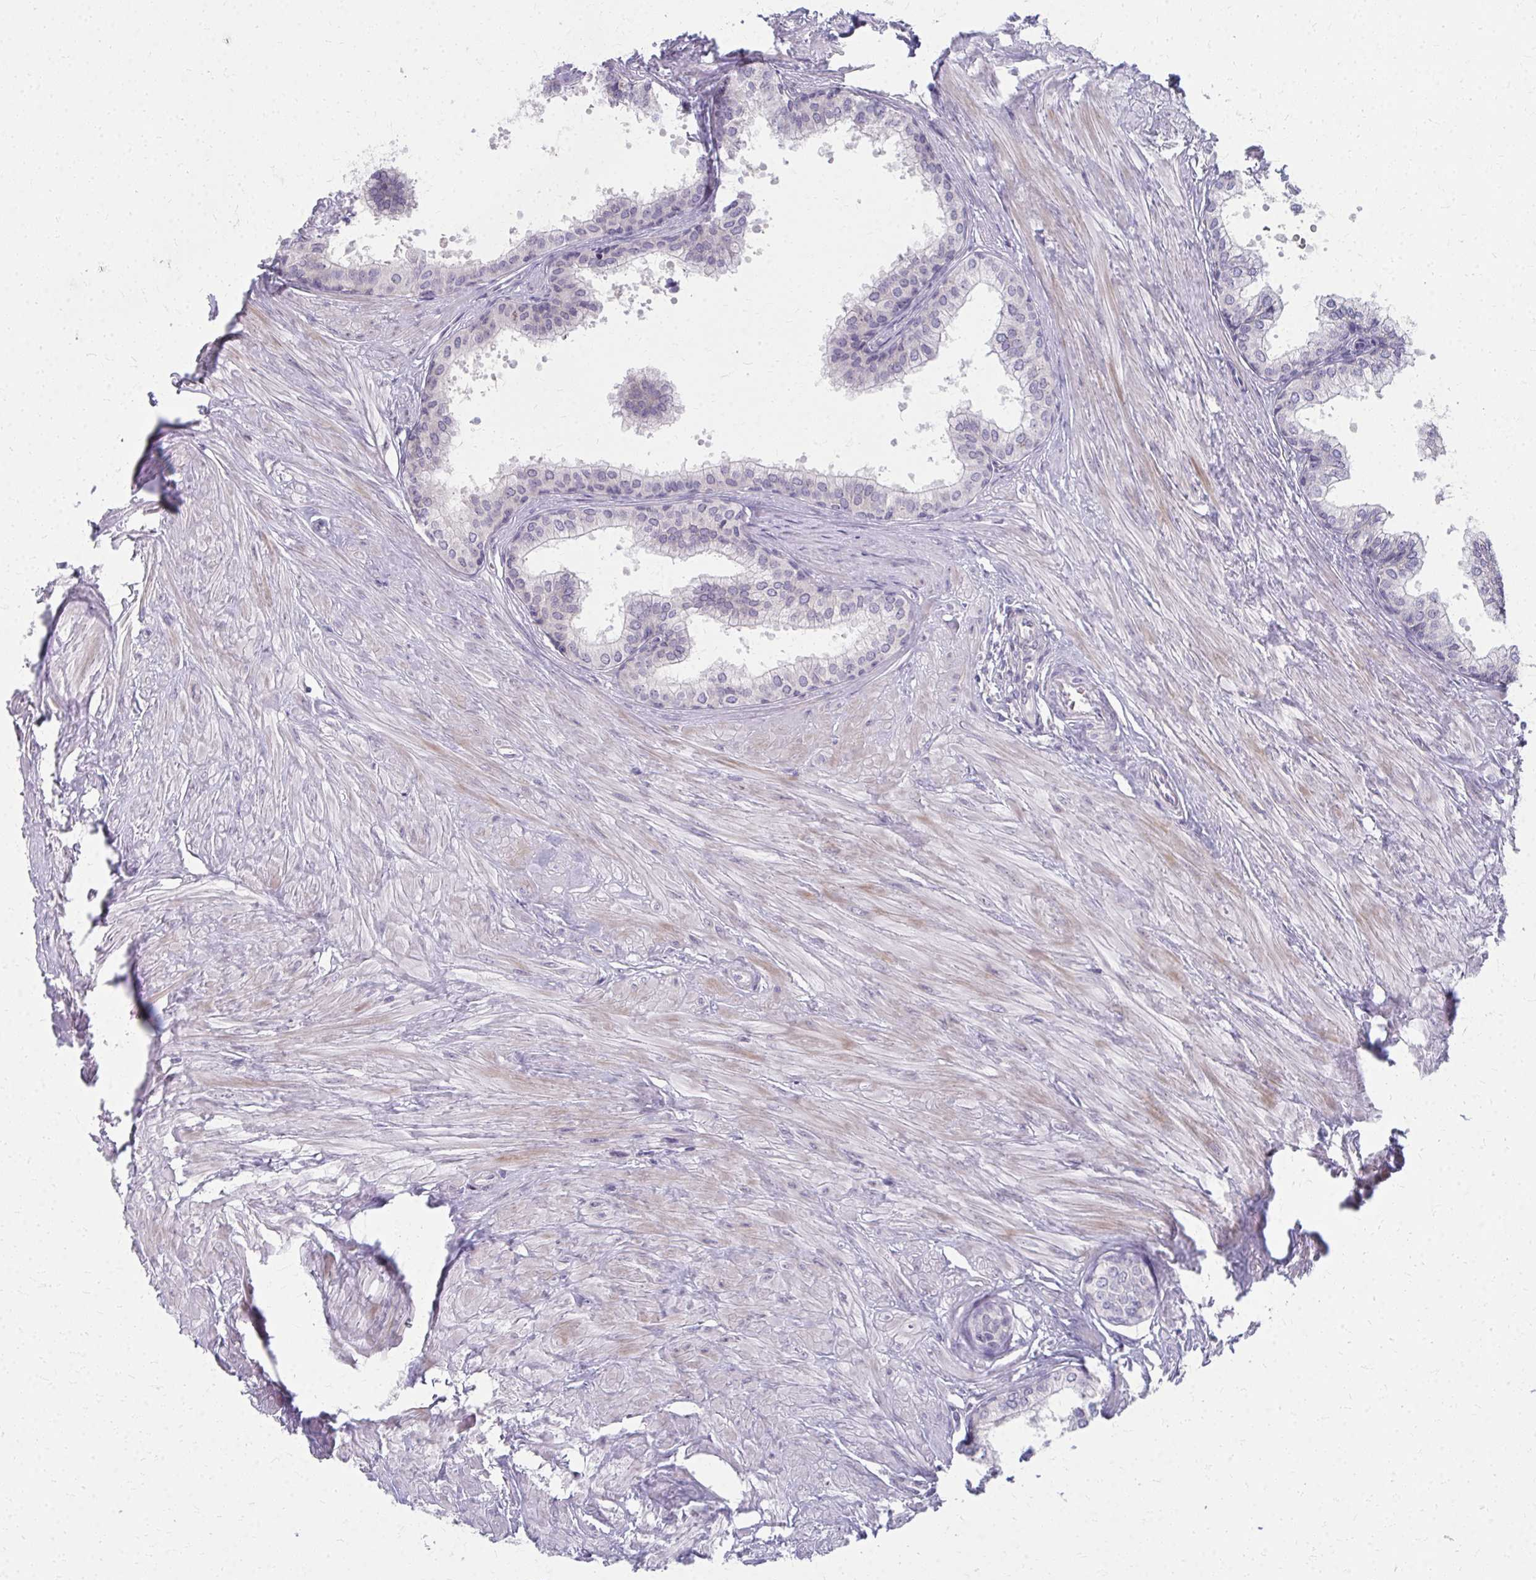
{"staining": {"intensity": "negative", "quantity": "none", "location": "none"}, "tissue": "prostate", "cell_type": "Glandular cells", "image_type": "normal", "snomed": [{"axis": "morphology", "description": "Normal tissue, NOS"}, {"axis": "topography", "description": "Prostate"}, {"axis": "topography", "description": "Peripheral nerve tissue"}], "caption": "IHC micrograph of benign human prostate stained for a protein (brown), which shows no staining in glandular cells. The staining is performed using DAB brown chromogen with nuclei counter-stained in using hematoxylin.", "gene": "NUDT16", "patient": {"sex": "male", "age": 55}}